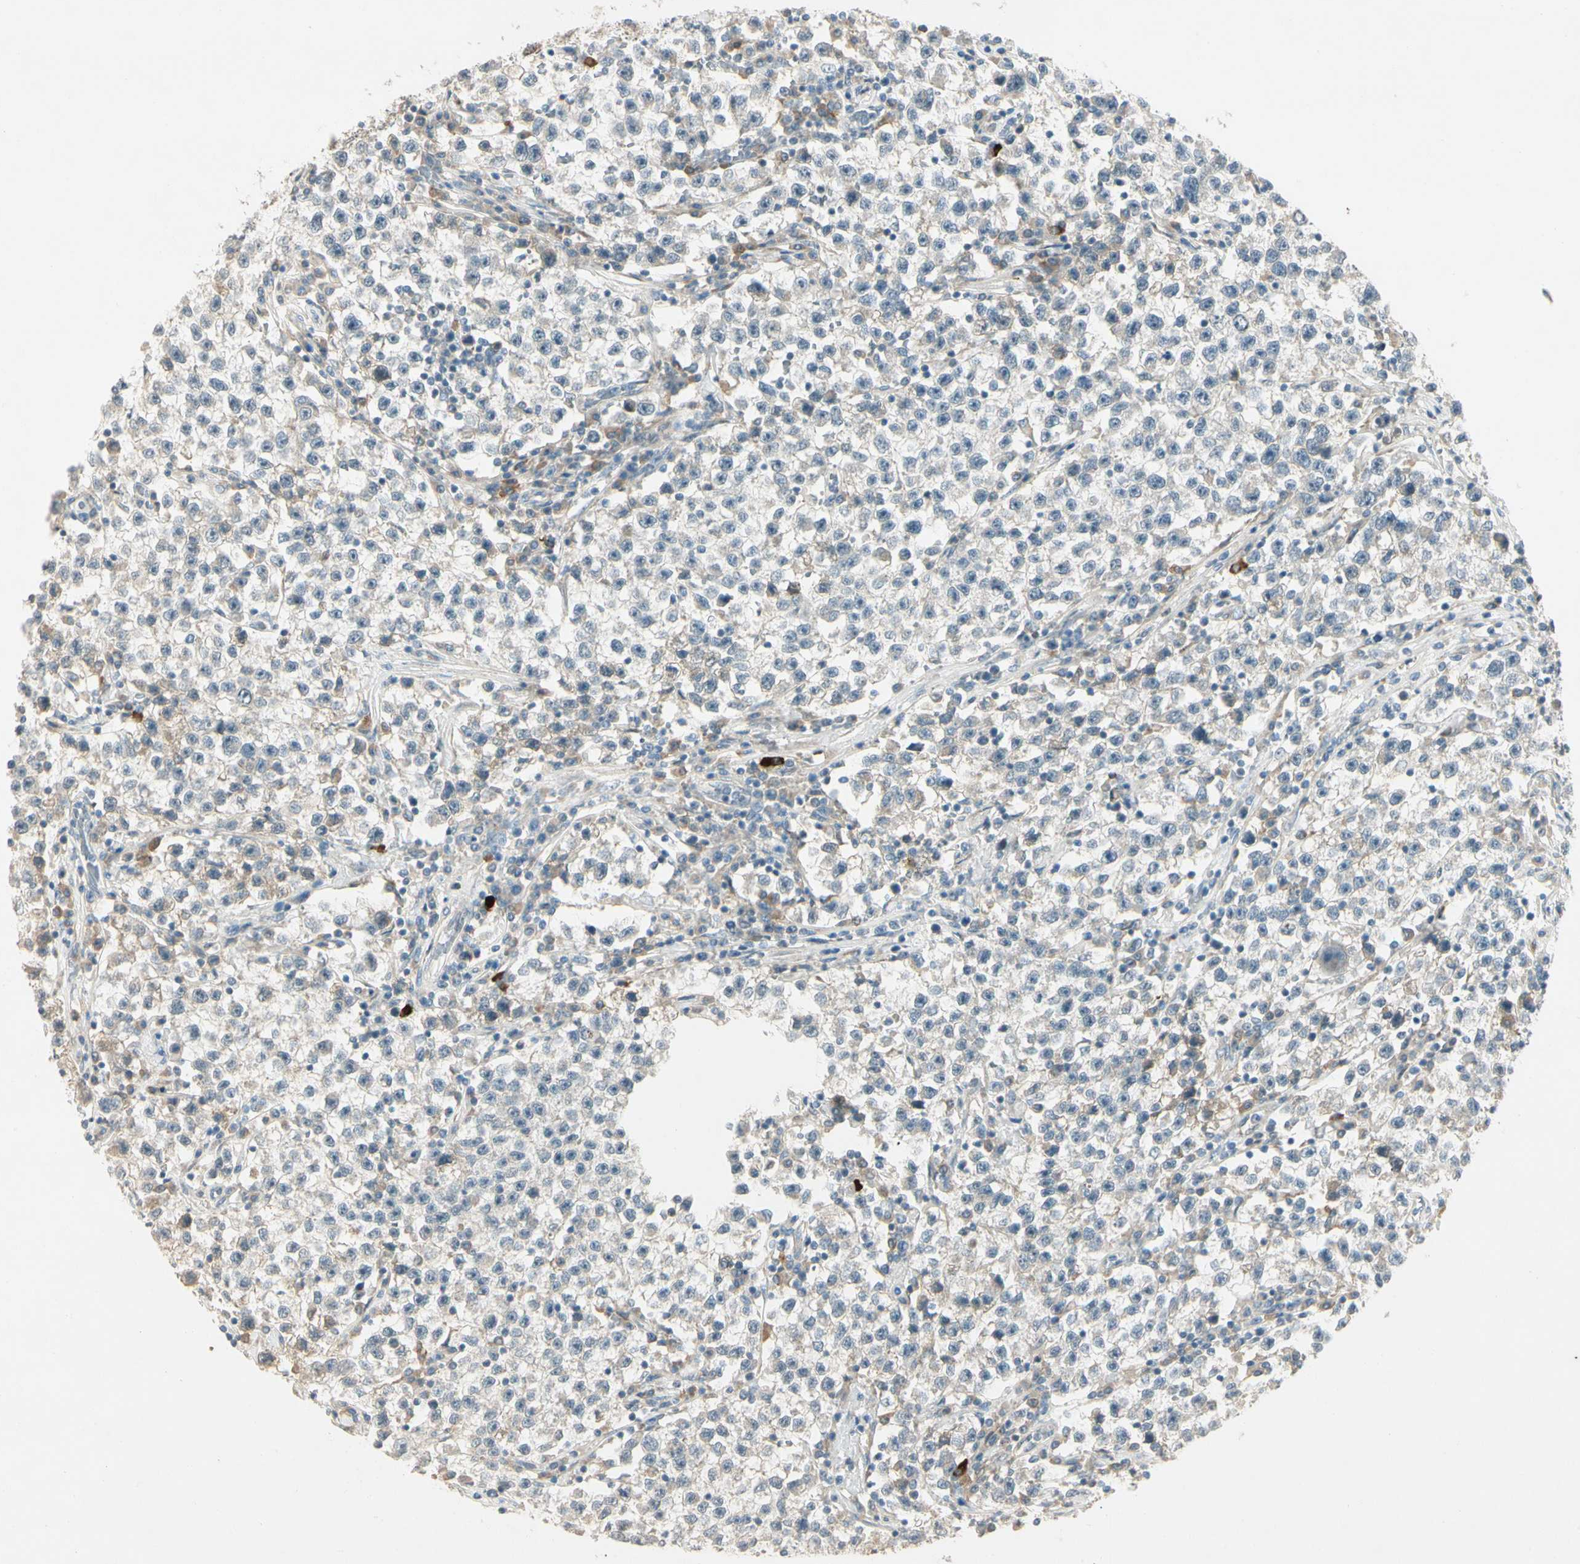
{"staining": {"intensity": "negative", "quantity": "none", "location": "none"}, "tissue": "testis cancer", "cell_type": "Tumor cells", "image_type": "cancer", "snomed": [{"axis": "morphology", "description": "Seminoma, NOS"}, {"axis": "topography", "description": "Testis"}], "caption": "Human seminoma (testis) stained for a protein using immunohistochemistry exhibits no positivity in tumor cells.", "gene": "PCDHB15", "patient": {"sex": "male", "age": 22}}